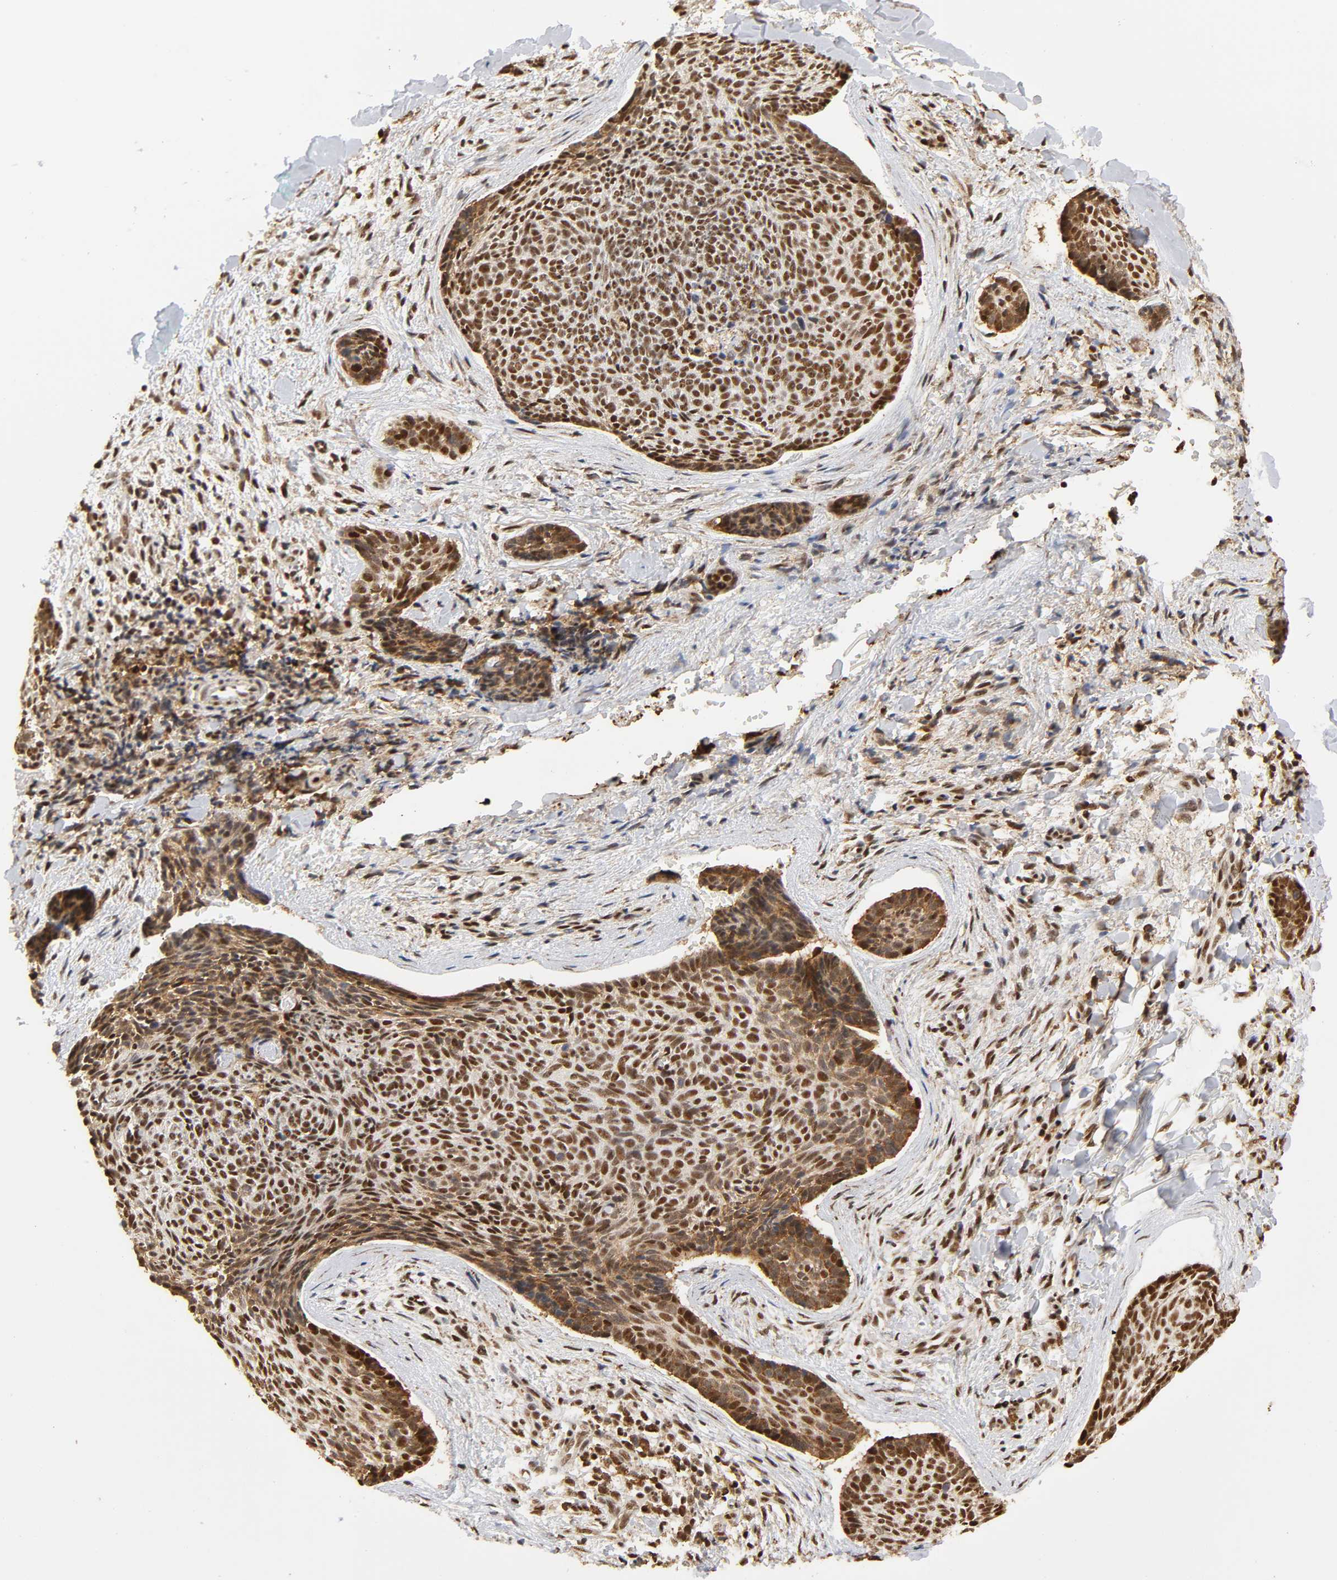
{"staining": {"intensity": "strong", "quantity": ">75%", "location": "nuclear"}, "tissue": "skin cancer", "cell_type": "Tumor cells", "image_type": "cancer", "snomed": [{"axis": "morphology", "description": "Normal tissue, NOS"}, {"axis": "morphology", "description": "Basal cell carcinoma"}, {"axis": "topography", "description": "Skin"}], "caption": "A photomicrograph showing strong nuclear staining in approximately >75% of tumor cells in skin cancer, as visualized by brown immunohistochemical staining.", "gene": "RNF122", "patient": {"sex": "female", "age": 57}}